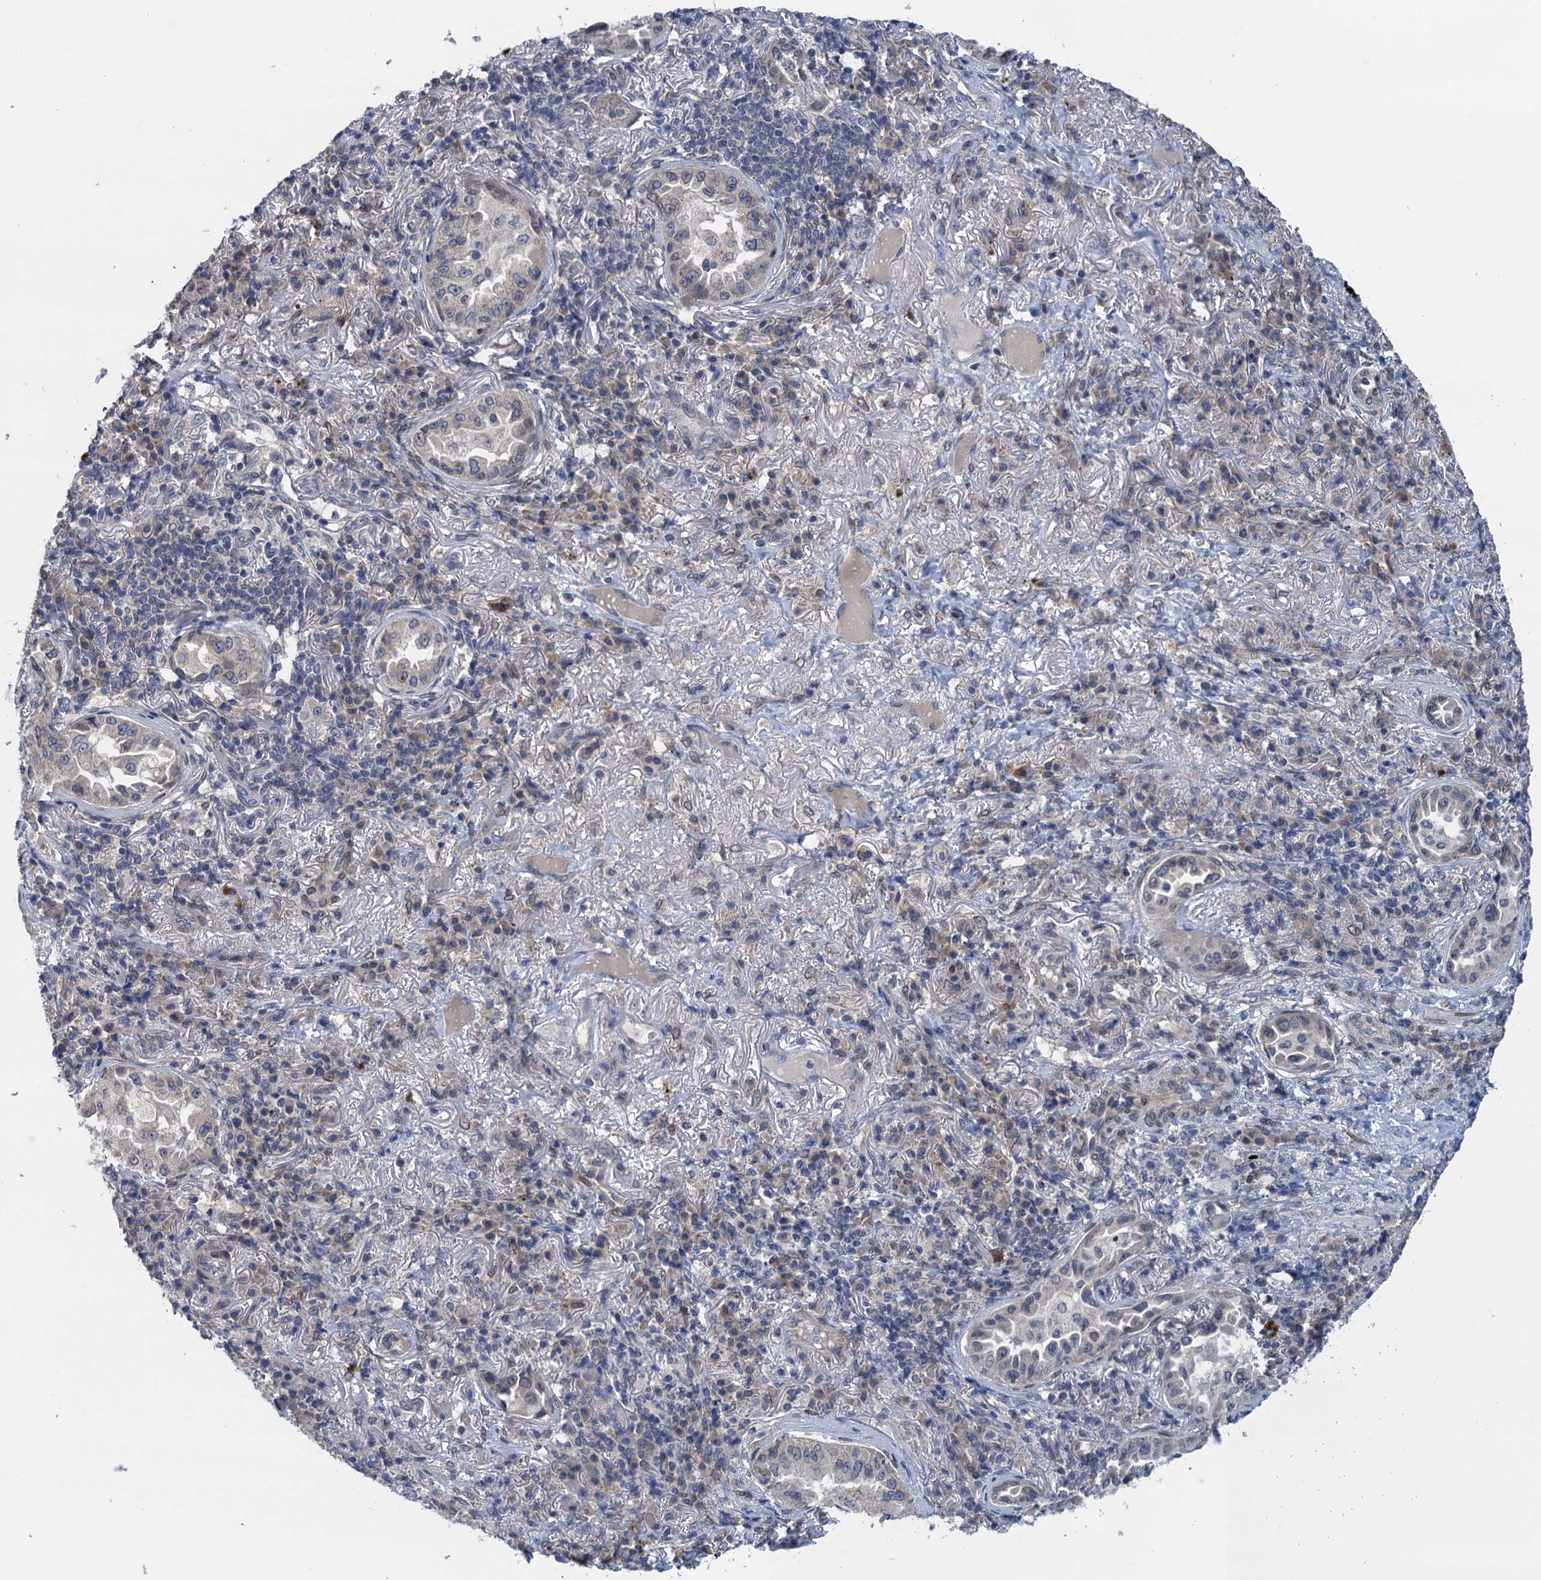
{"staining": {"intensity": "negative", "quantity": "none", "location": "none"}, "tissue": "lung cancer", "cell_type": "Tumor cells", "image_type": "cancer", "snomed": [{"axis": "morphology", "description": "Adenocarcinoma, NOS"}, {"axis": "topography", "description": "Lung"}], "caption": "Immunohistochemistry (IHC) histopathology image of human adenocarcinoma (lung) stained for a protein (brown), which shows no staining in tumor cells. (DAB (3,3'-diaminobenzidine) IHC with hematoxylin counter stain).", "gene": "CTU2", "patient": {"sex": "female", "age": 69}}